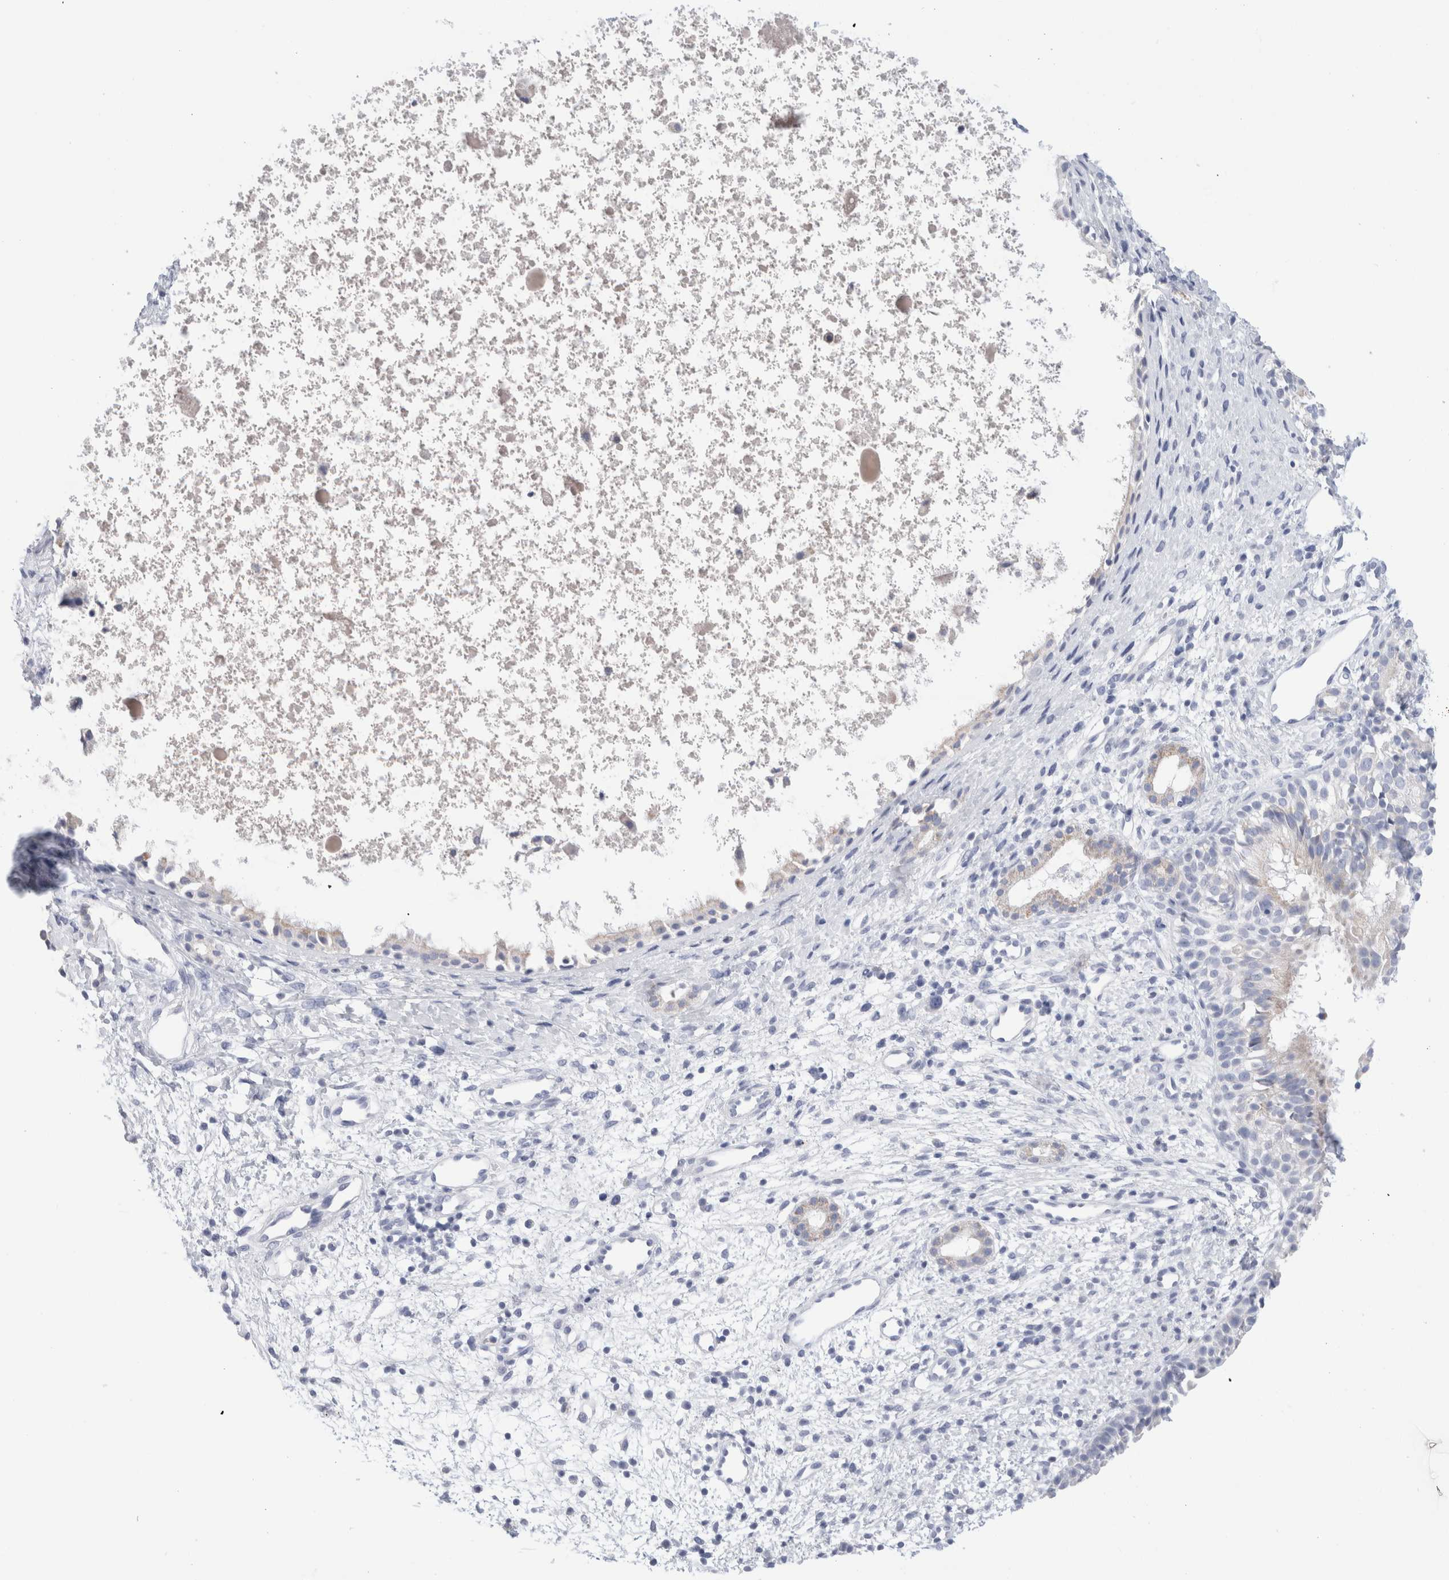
{"staining": {"intensity": "weak", "quantity": "<25%", "location": "cytoplasmic/membranous"}, "tissue": "nasopharynx", "cell_type": "Respiratory epithelial cells", "image_type": "normal", "snomed": [{"axis": "morphology", "description": "Normal tissue, NOS"}, {"axis": "topography", "description": "Nasopharynx"}], "caption": "Immunohistochemistry (IHC) photomicrograph of normal nasopharynx: human nasopharynx stained with DAB (3,3'-diaminobenzidine) exhibits no significant protein expression in respiratory epithelial cells. The staining was performed using DAB to visualize the protein expression in brown, while the nuclei were stained in blue with hematoxylin (Magnification: 20x).", "gene": "ECHDC2", "patient": {"sex": "male", "age": 22}}